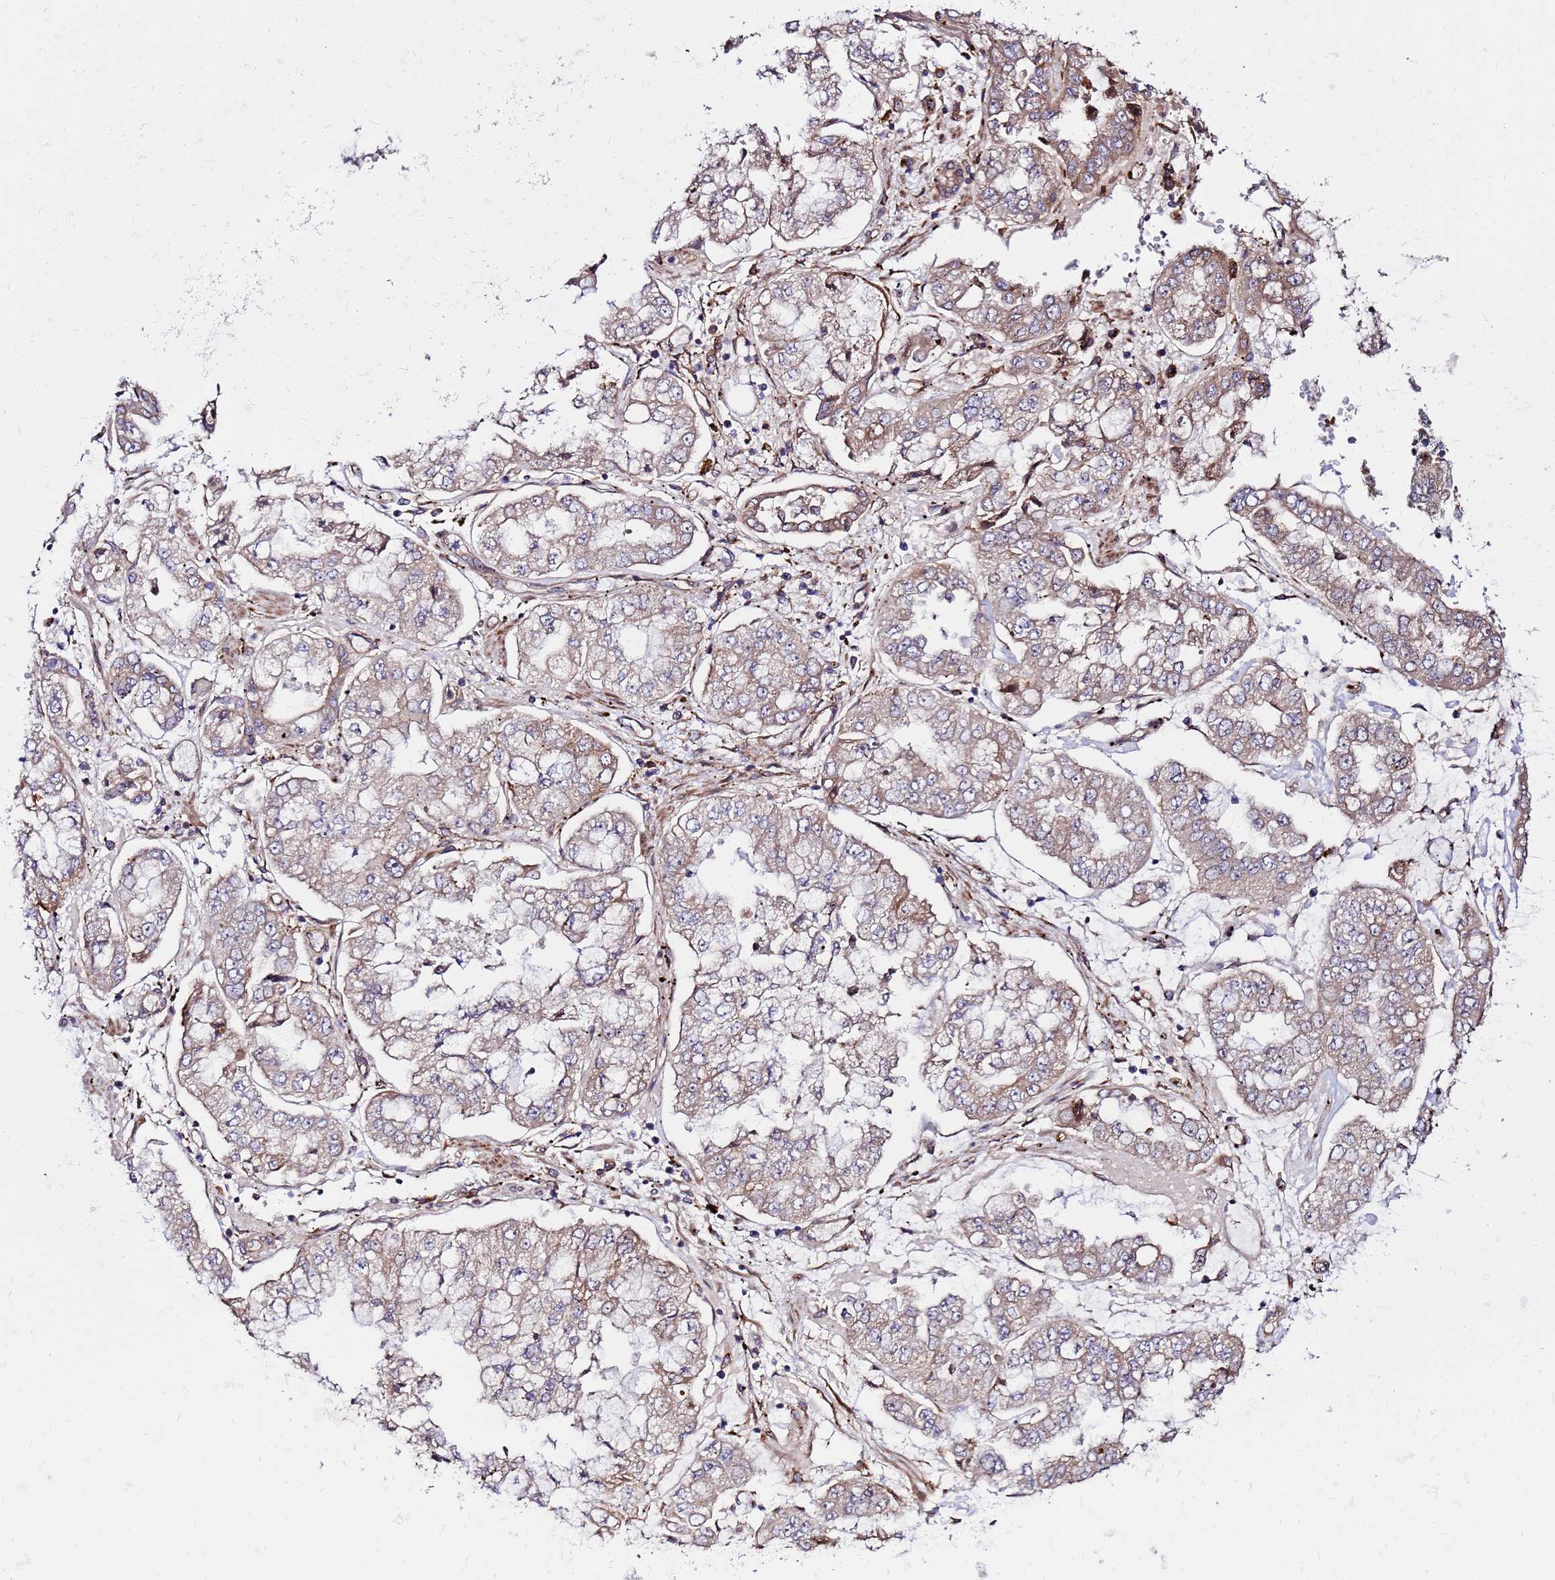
{"staining": {"intensity": "moderate", "quantity": ">75%", "location": "cytoplasmic/membranous"}, "tissue": "stomach cancer", "cell_type": "Tumor cells", "image_type": "cancer", "snomed": [{"axis": "morphology", "description": "Adenocarcinoma, NOS"}, {"axis": "topography", "description": "Stomach"}], "caption": "Stomach cancer stained with DAB (3,3'-diaminobenzidine) immunohistochemistry (IHC) exhibits medium levels of moderate cytoplasmic/membranous staining in approximately >75% of tumor cells.", "gene": "WWC2", "patient": {"sex": "male", "age": 76}}